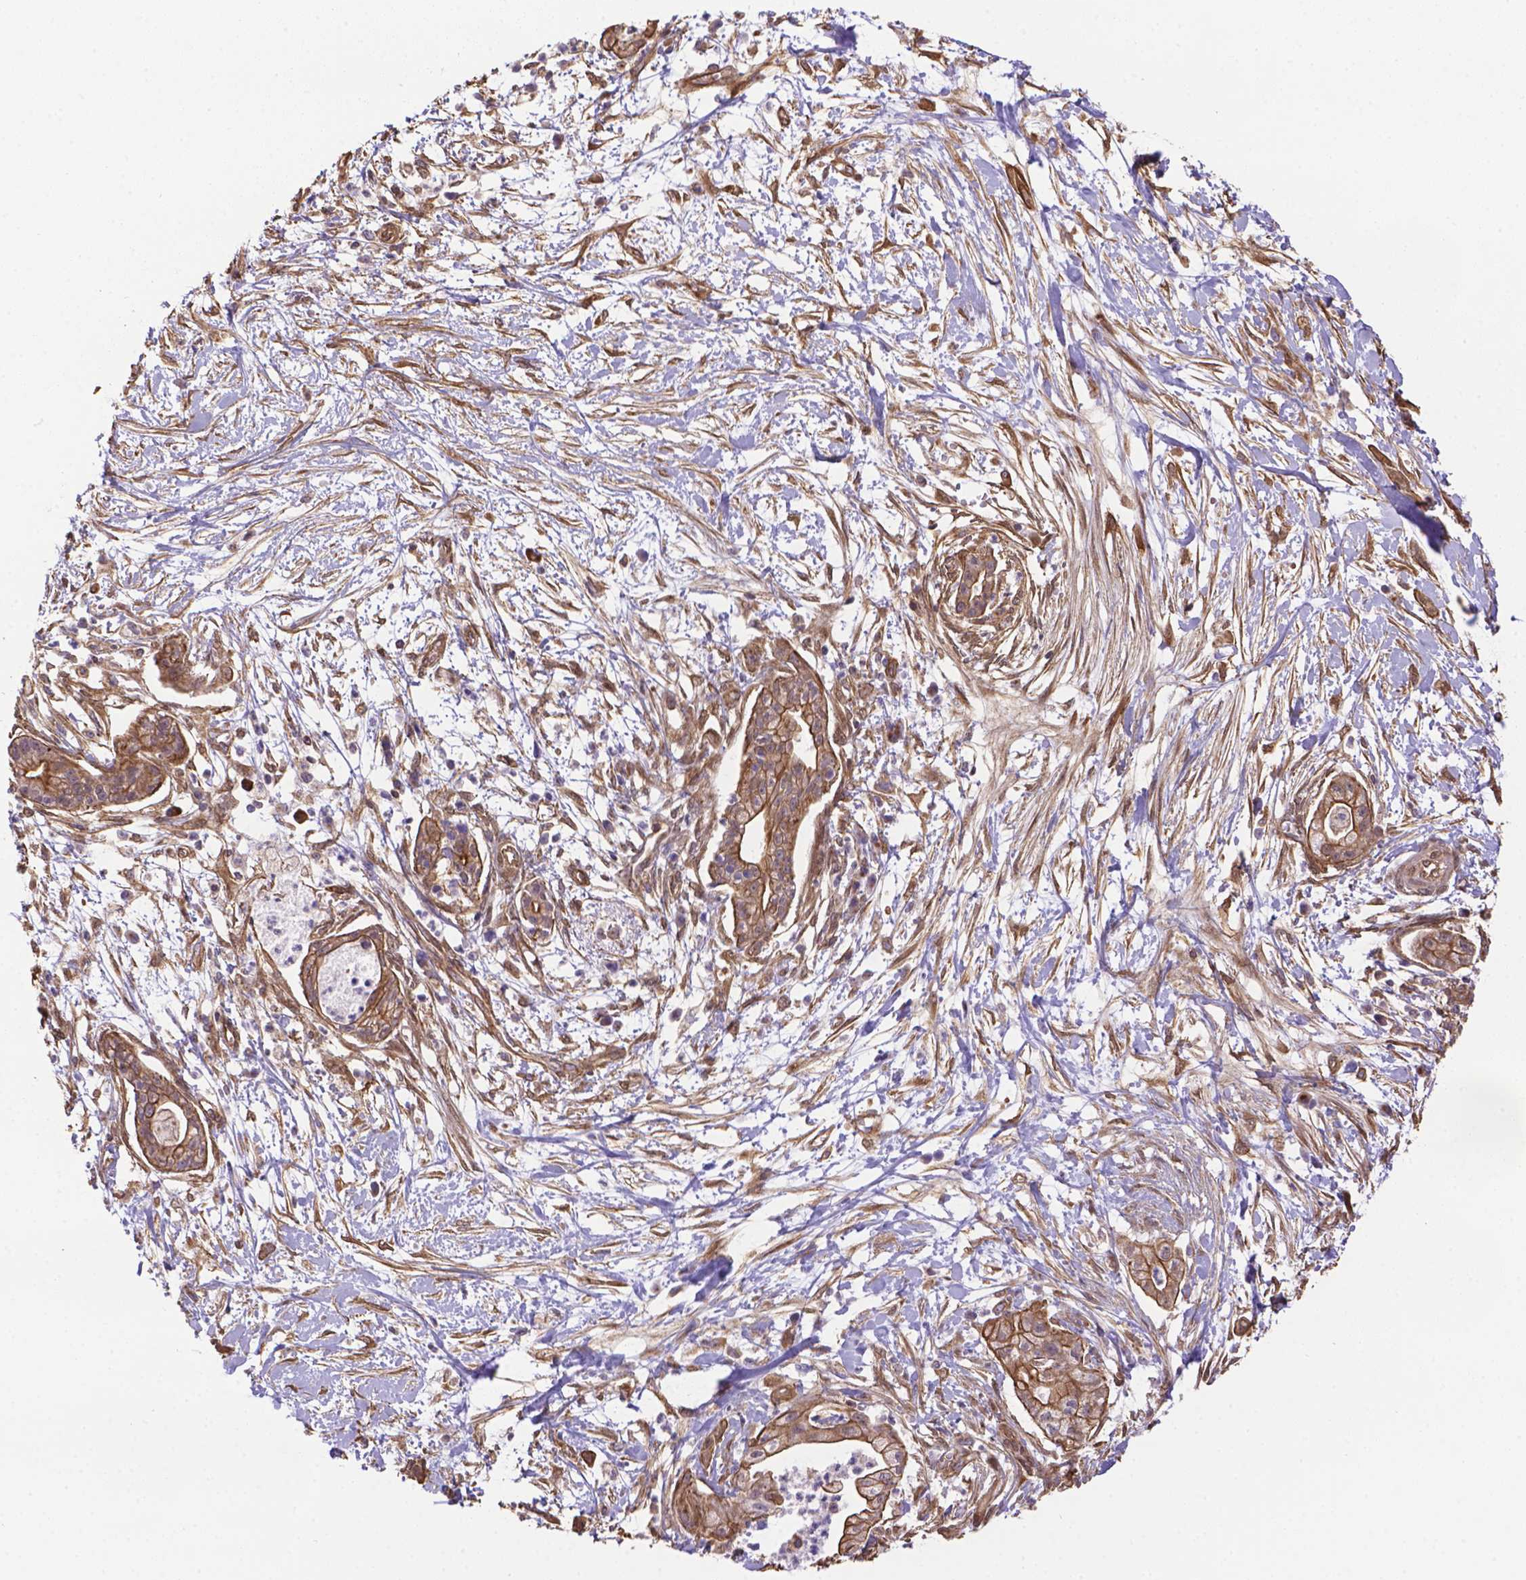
{"staining": {"intensity": "moderate", "quantity": ">75%", "location": "cytoplasmic/membranous"}, "tissue": "pancreatic cancer", "cell_type": "Tumor cells", "image_type": "cancer", "snomed": [{"axis": "morphology", "description": "Normal tissue, NOS"}, {"axis": "morphology", "description": "Adenocarcinoma, NOS"}, {"axis": "topography", "description": "Lymph node"}, {"axis": "topography", "description": "Pancreas"}], "caption": "Tumor cells display medium levels of moderate cytoplasmic/membranous positivity in approximately >75% of cells in human pancreatic cancer (adenocarcinoma). Nuclei are stained in blue.", "gene": "YAP1", "patient": {"sex": "female", "age": 58}}